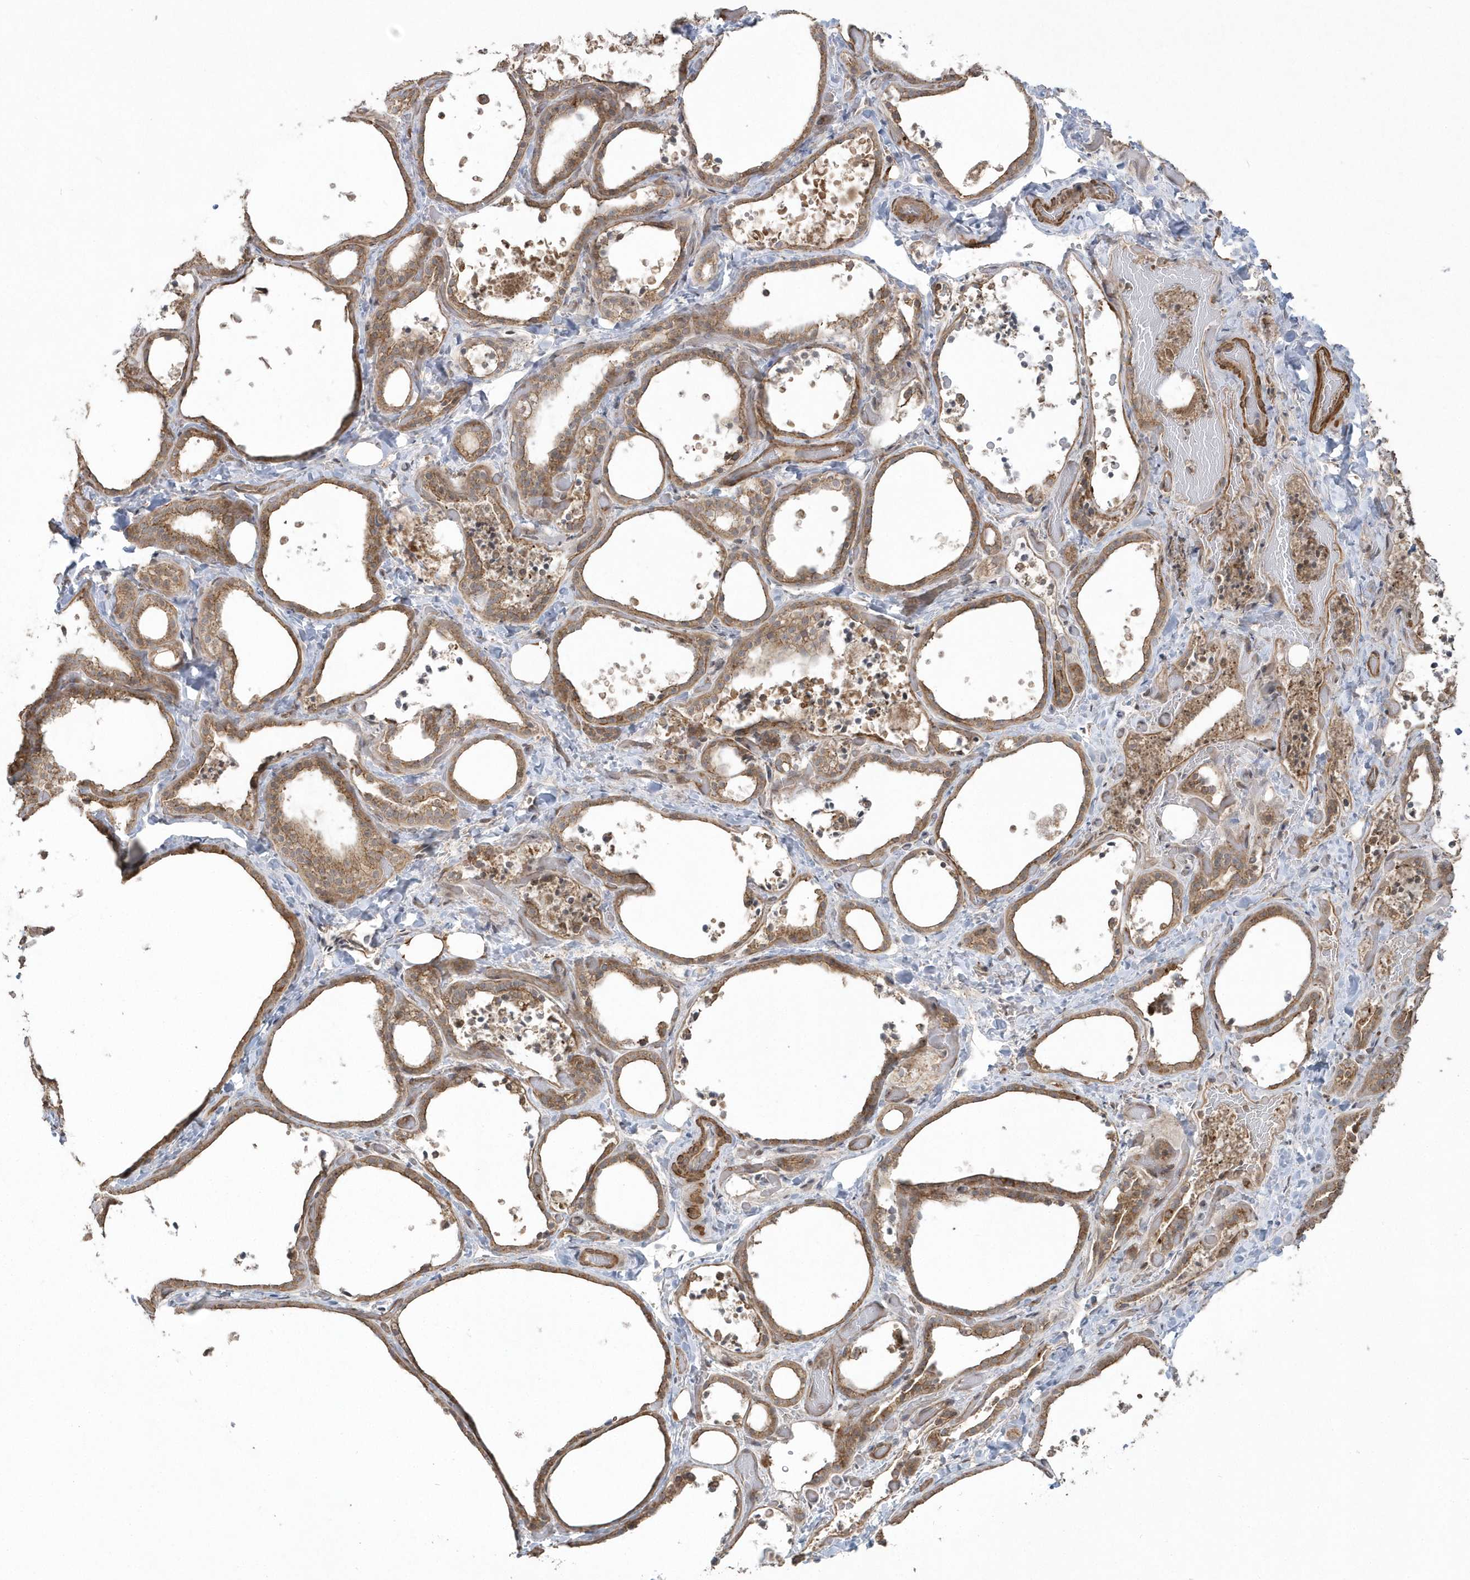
{"staining": {"intensity": "moderate", "quantity": ">75%", "location": "cytoplasmic/membranous"}, "tissue": "thyroid gland", "cell_type": "Glandular cells", "image_type": "normal", "snomed": [{"axis": "morphology", "description": "Normal tissue, NOS"}, {"axis": "topography", "description": "Thyroid gland"}], "caption": "This is a photomicrograph of IHC staining of normal thyroid gland, which shows moderate expression in the cytoplasmic/membranous of glandular cells.", "gene": "ARMC8", "patient": {"sex": "female", "age": 44}}